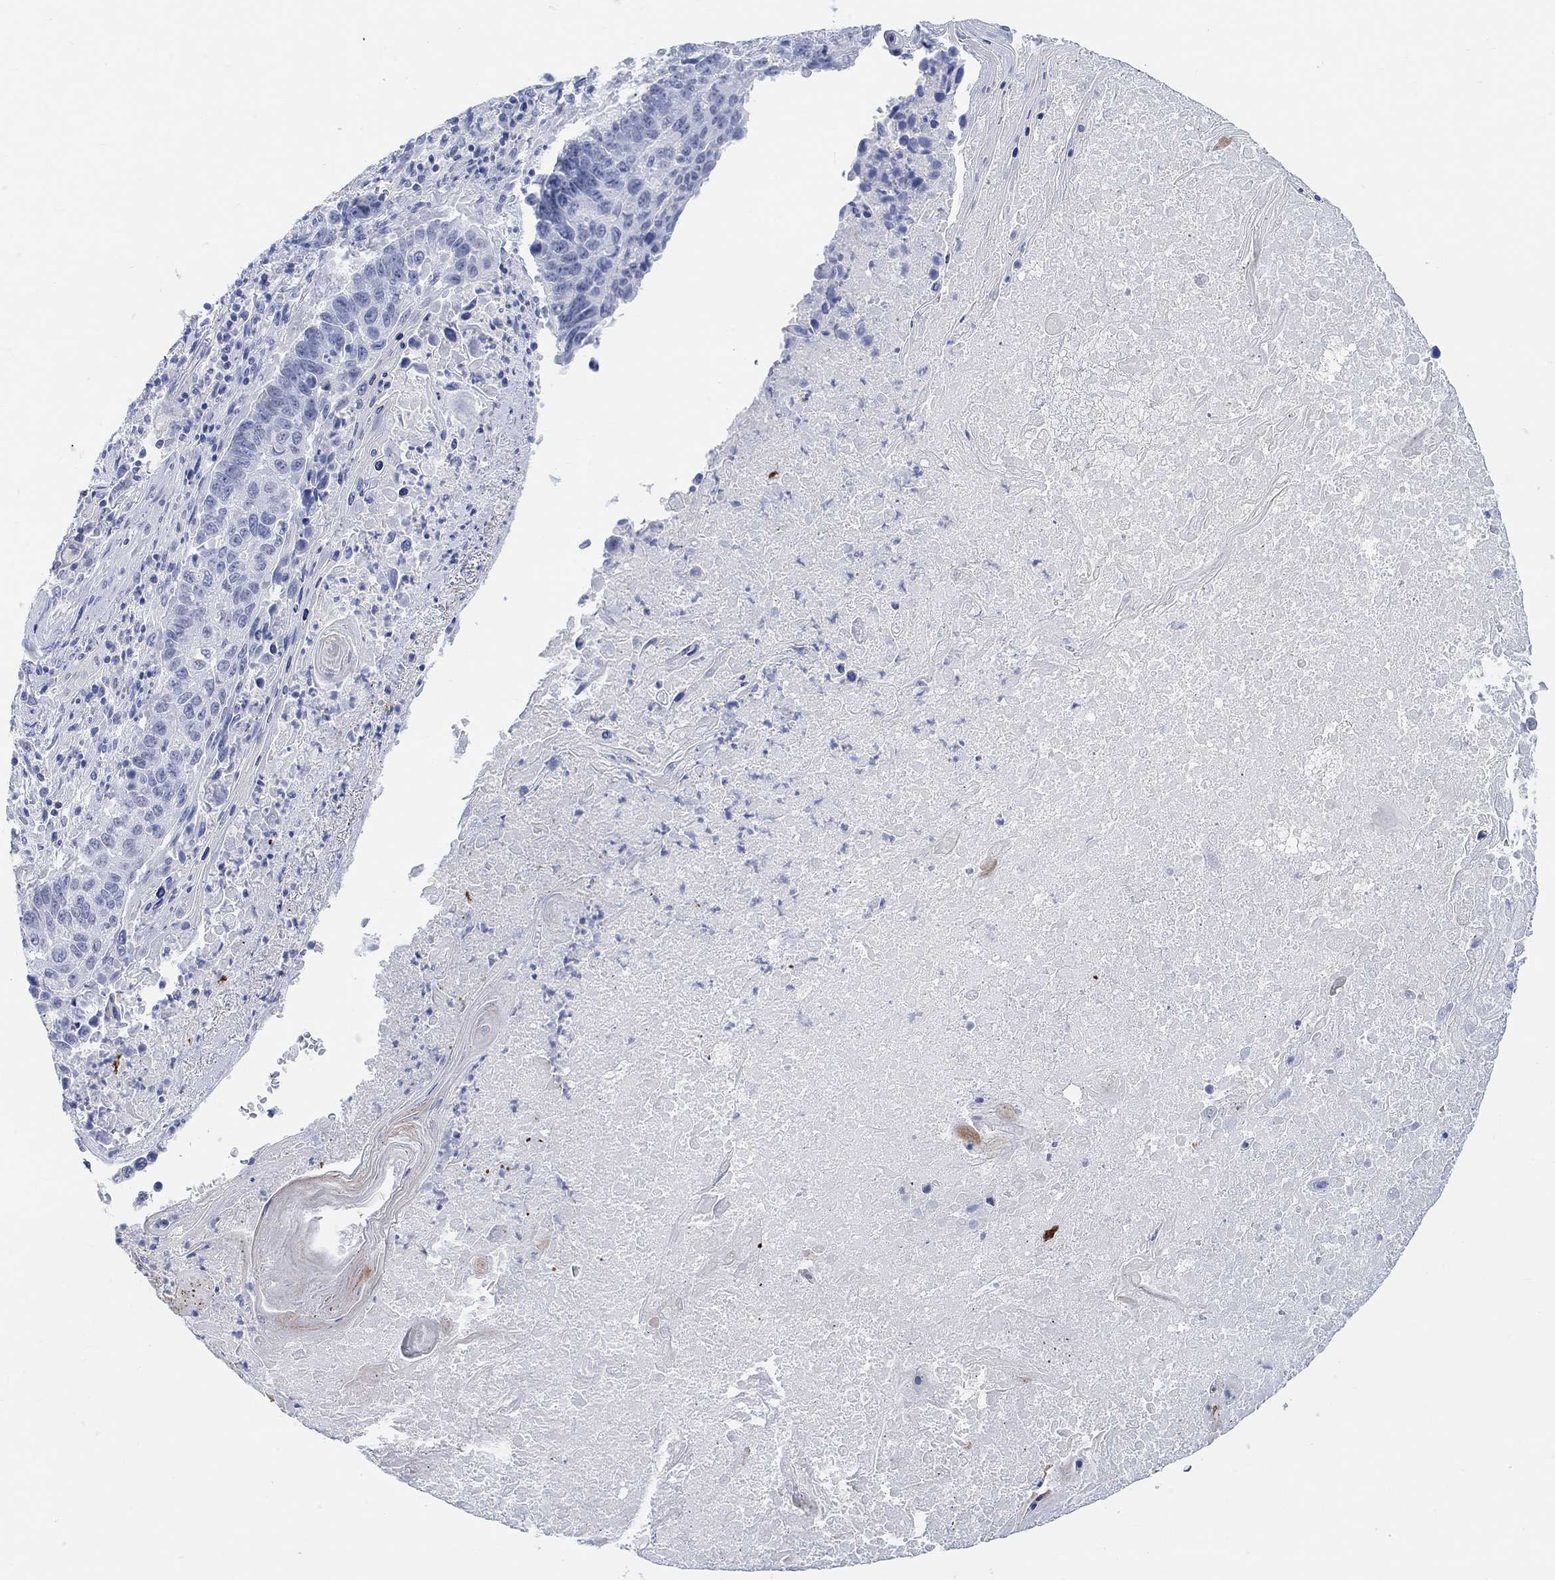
{"staining": {"intensity": "negative", "quantity": "none", "location": "none"}, "tissue": "lung cancer", "cell_type": "Tumor cells", "image_type": "cancer", "snomed": [{"axis": "morphology", "description": "Squamous cell carcinoma, NOS"}, {"axis": "topography", "description": "Lung"}], "caption": "DAB immunohistochemical staining of lung cancer demonstrates no significant expression in tumor cells. (DAB IHC with hematoxylin counter stain).", "gene": "ENO4", "patient": {"sex": "male", "age": 73}}